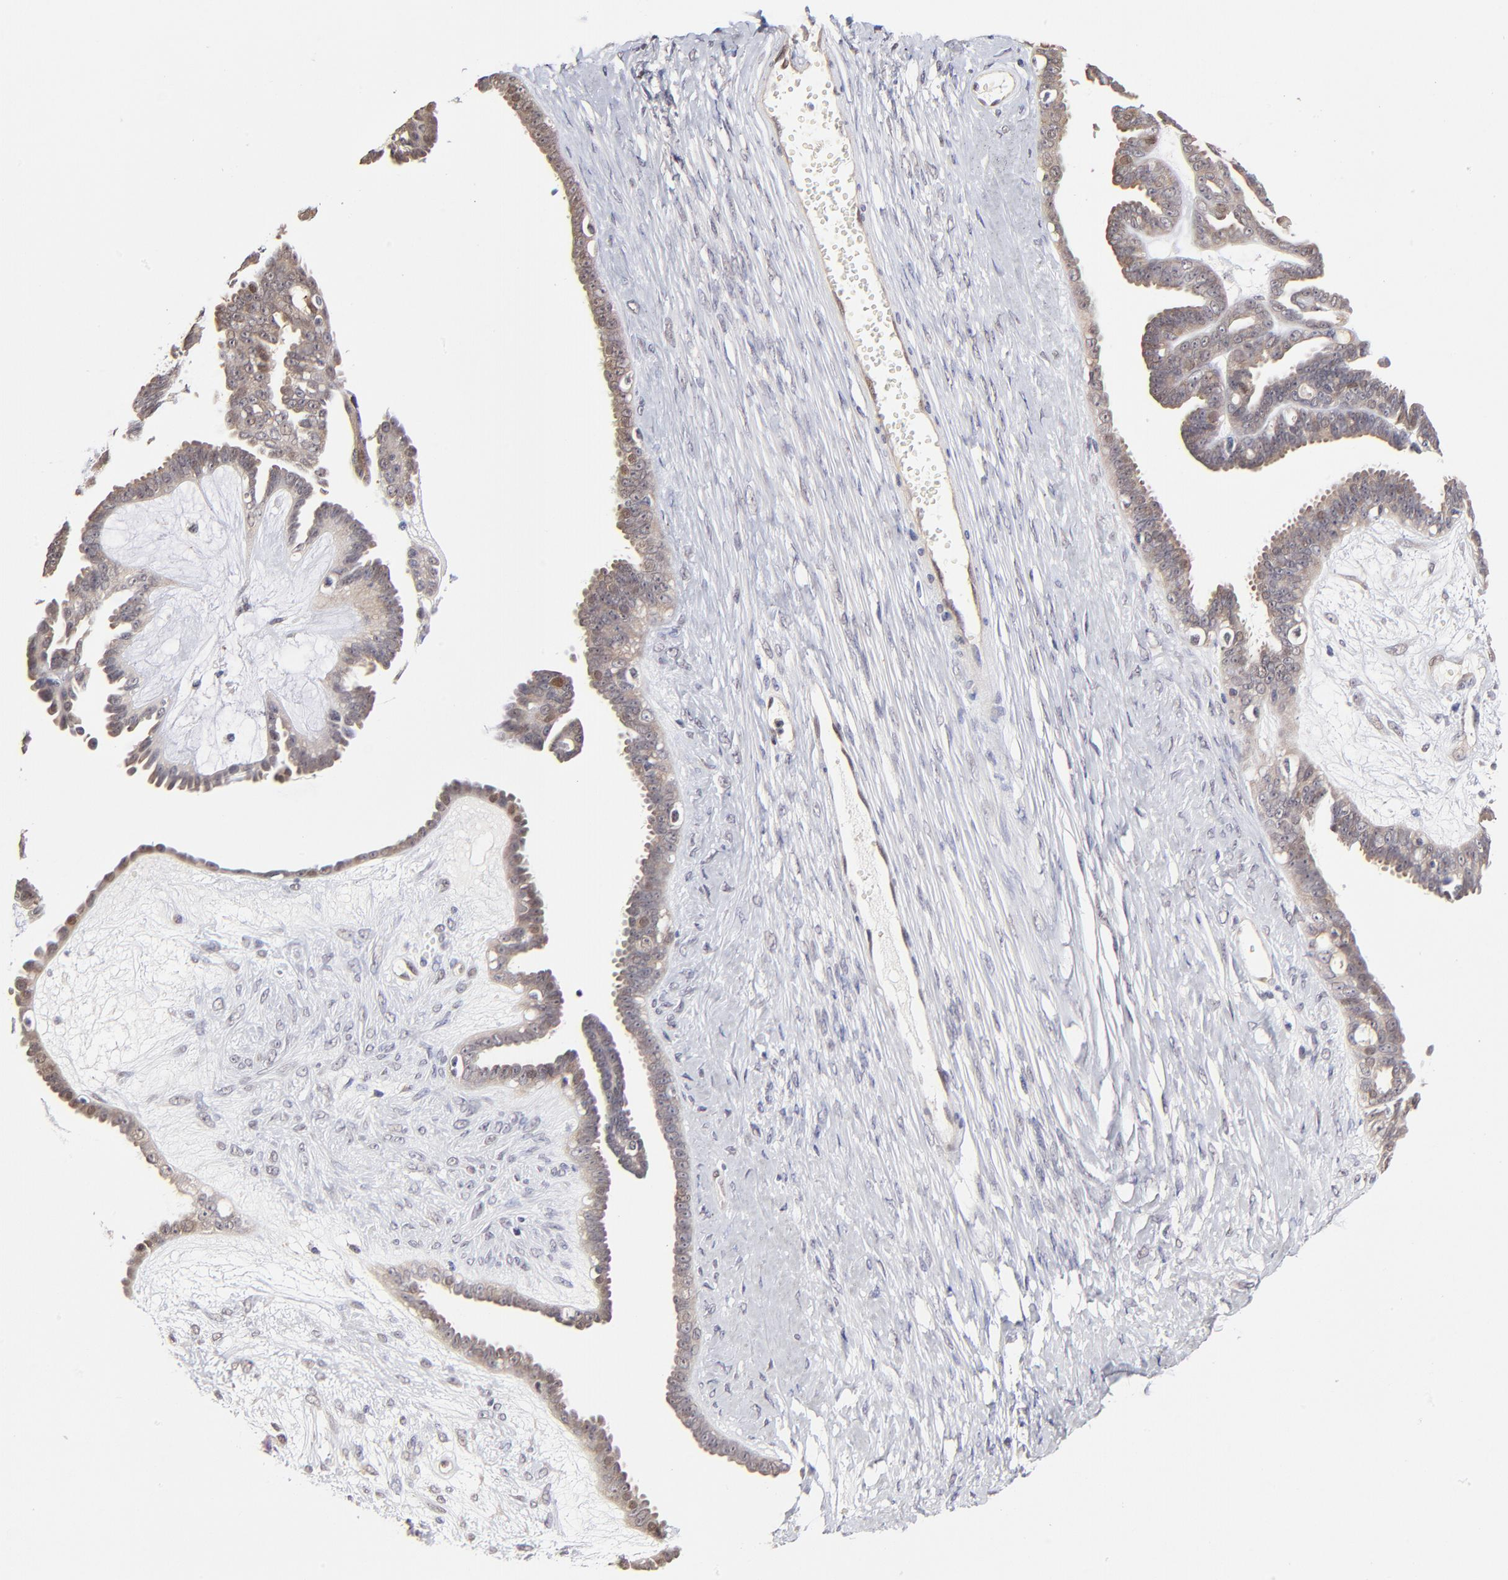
{"staining": {"intensity": "moderate", "quantity": ">75%", "location": "cytoplasmic/membranous"}, "tissue": "ovarian cancer", "cell_type": "Tumor cells", "image_type": "cancer", "snomed": [{"axis": "morphology", "description": "Cystadenocarcinoma, serous, NOS"}, {"axis": "topography", "description": "Ovary"}], "caption": "A brown stain highlights moderate cytoplasmic/membranous positivity of a protein in ovarian cancer (serous cystadenocarcinoma) tumor cells.", "gene": "ZNF10", "patient": {"sex": "female", "age": 71}}